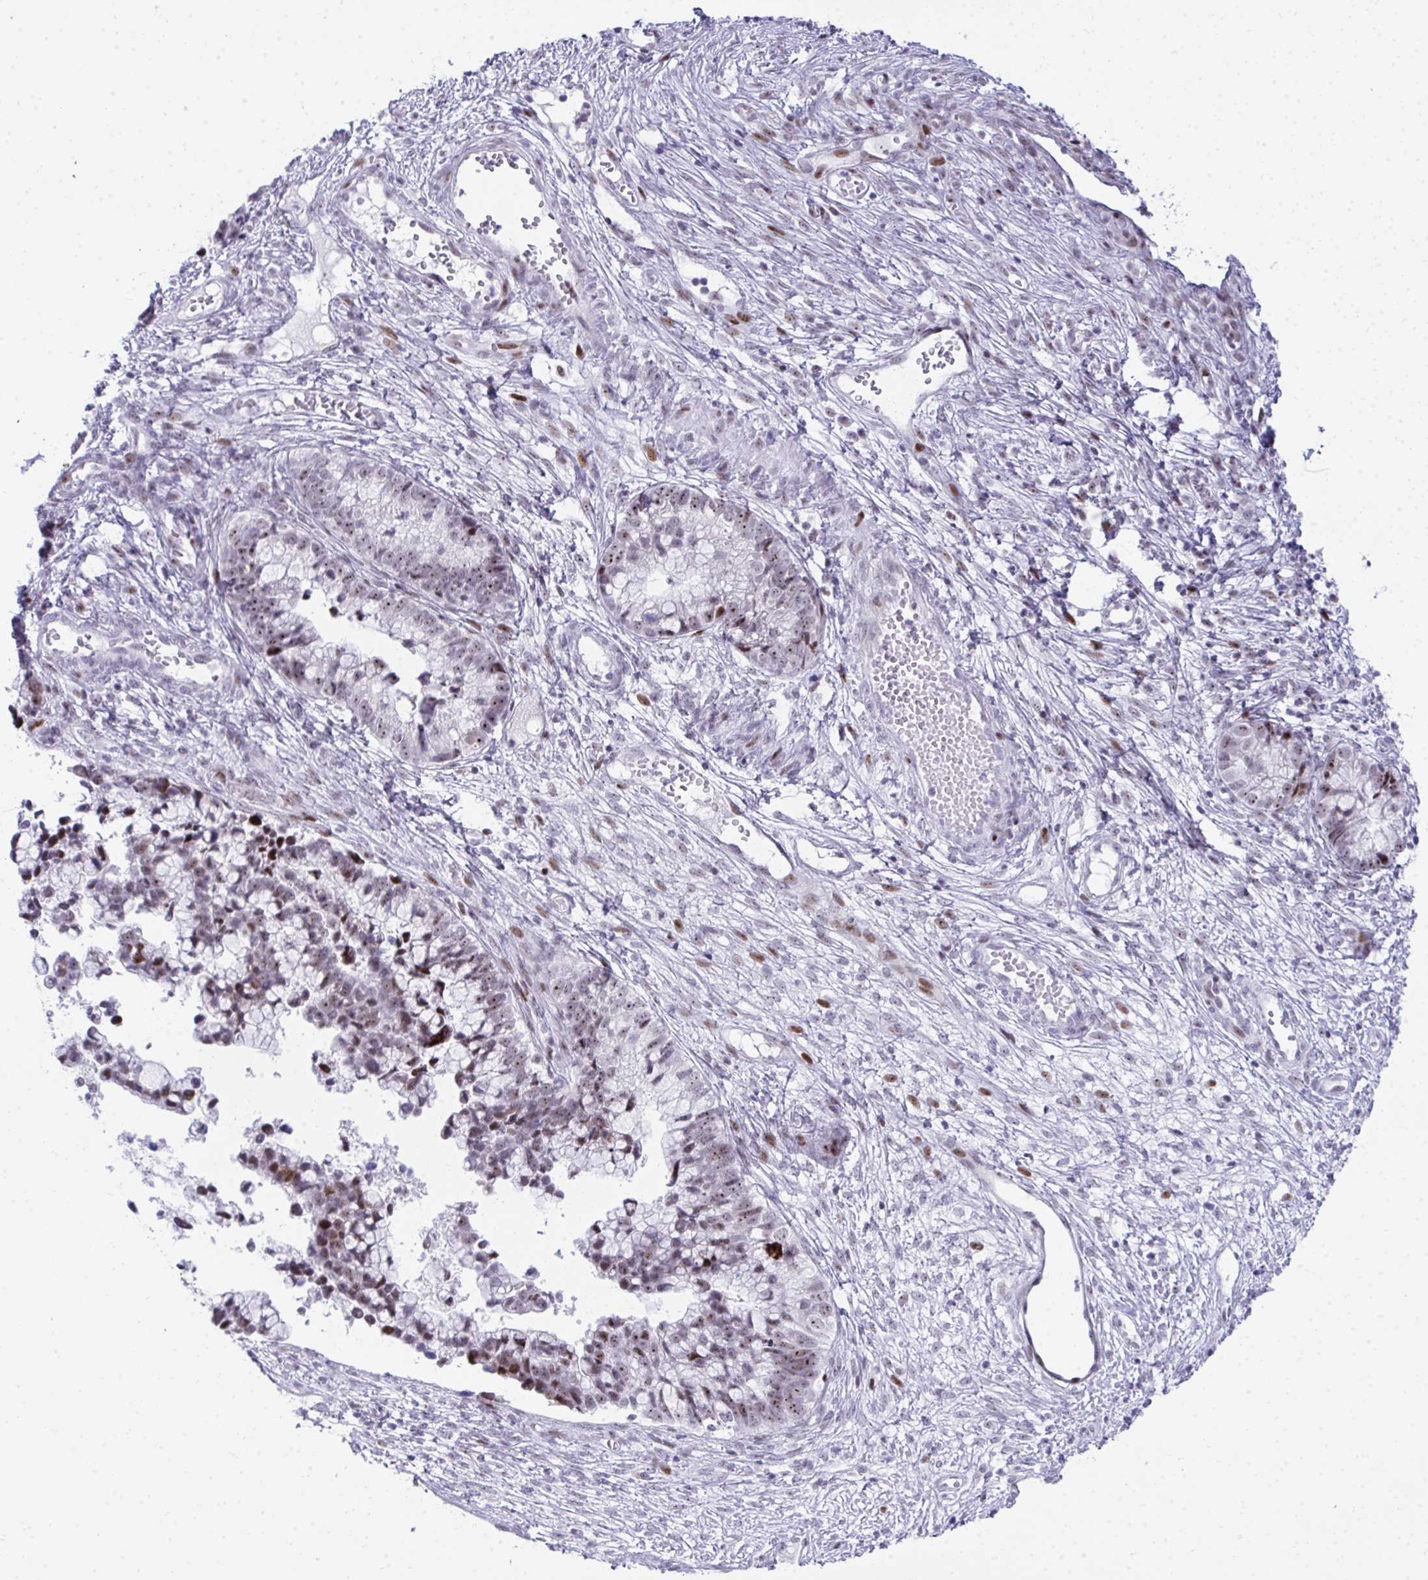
{"staining": {"intensity": "moderate", "quantity": ">75%", "location": "nuclear"}, "tissue": "cervical cancer", "cell_type": "Tumor cells", "image_type": "cancer", "snomed": [{"axis": "morphology", "description": "Adenocarcinoma, NOS"}, {"axis": "topography", "description": "Cervix"}], "caption": "DAB immunohistochemical staining of human cervical adenocarcinoma reveals moderate nuclear protein positivity in about >75% of tumor cells.", "gene": "GLDN", "patient": {"sex": "female", "age": 44}}